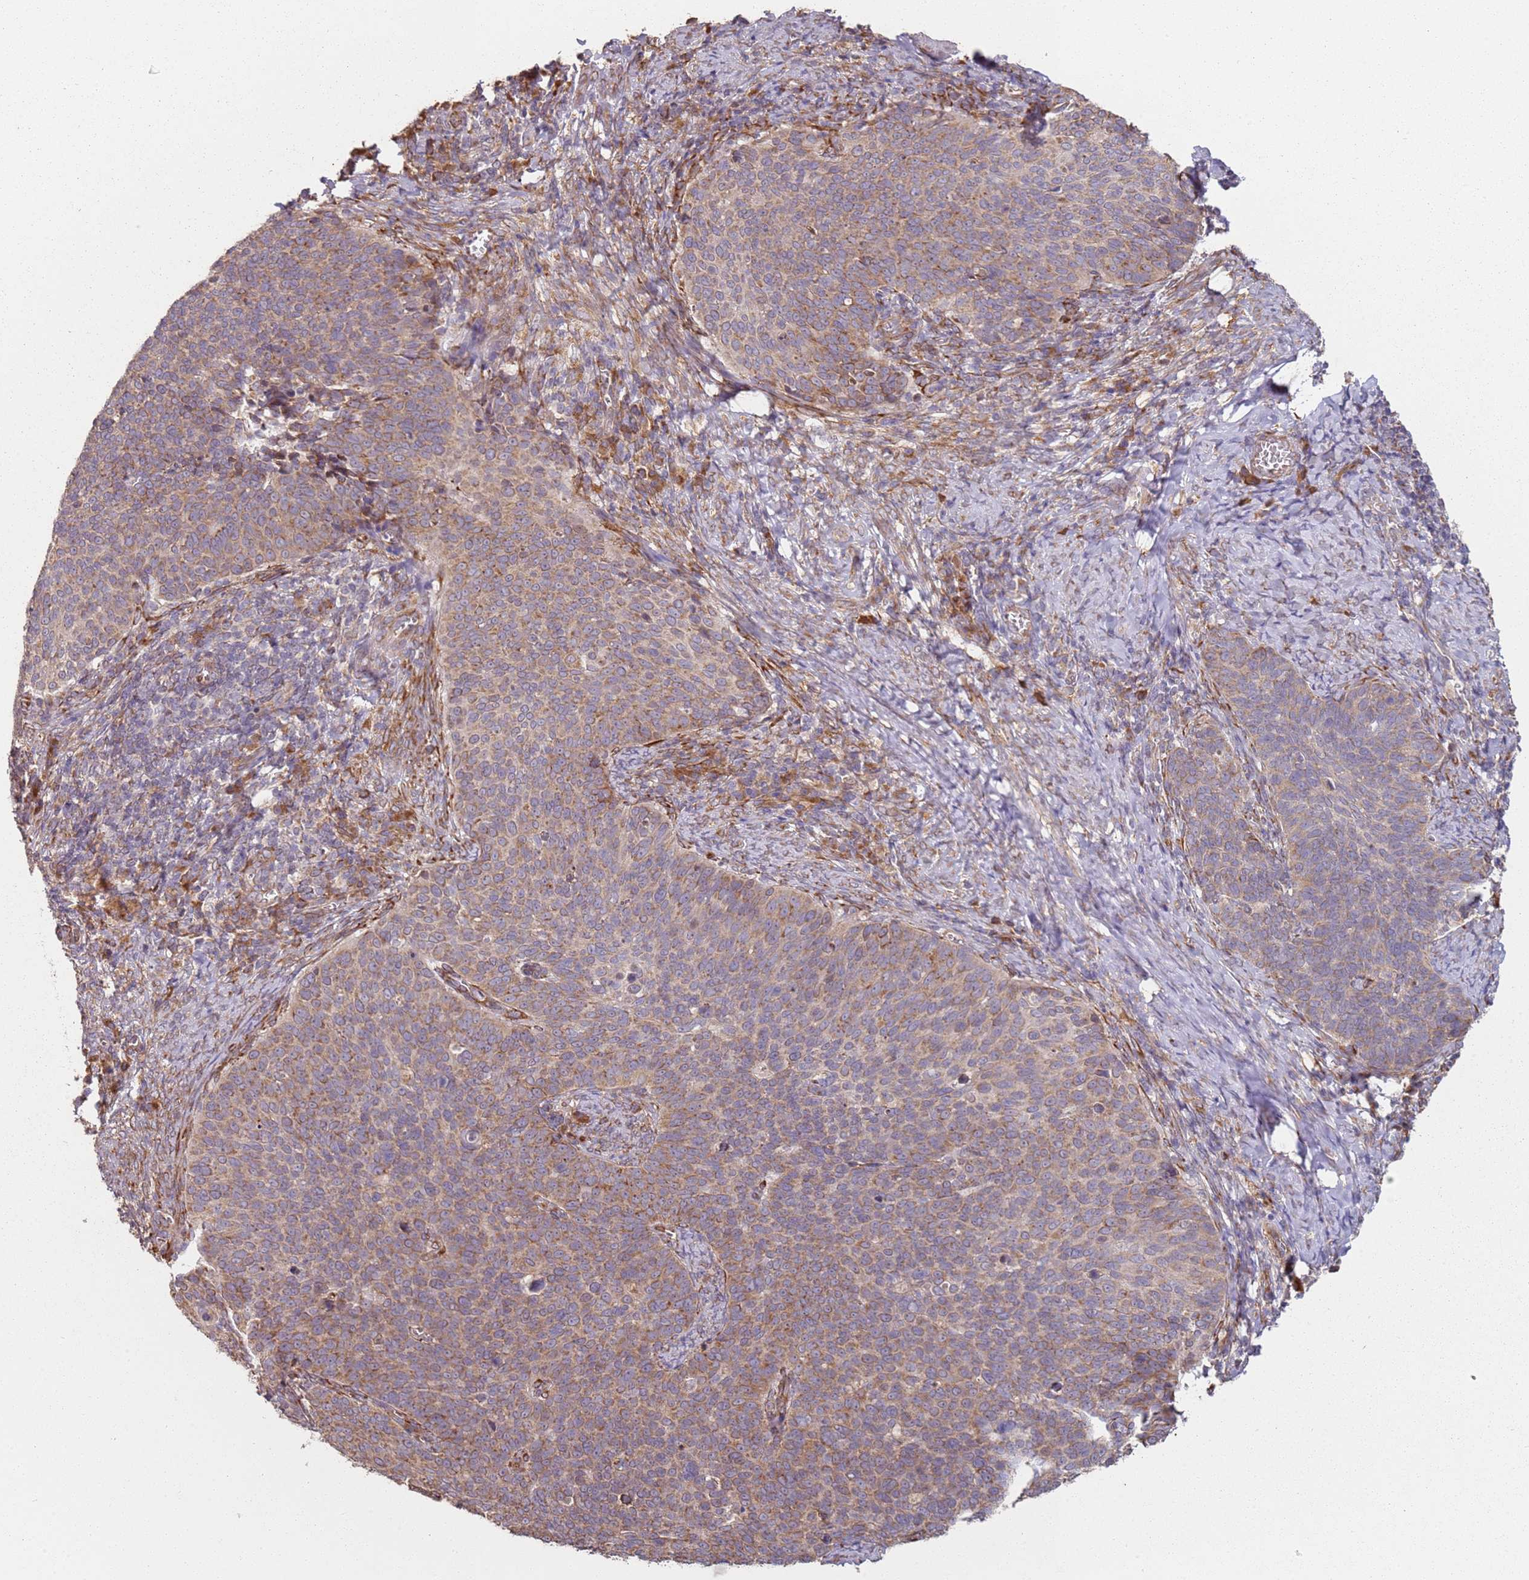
{"staining": {"intensity": "moderate", "quantity": ">75%", "location": "cytoplasmic/membranous"}, "tissue": "cervical cancer", "cell_type": "Tumor cells", "image_type": "cancer", "snomed": [{"axis": "morphology", "description": "Normal tissue, NOS"}, {"axis": "morphology", "description": "Squamous cell carcinoma, NOS"}, {"axis": "topography", "description": "Cervix"}], "caption": "IHC of human cervical cancer demonstrates medium levels of moderate cytoplasmic/membranous expression in approximately >75% of tumor cells.", "gene": "ARFRP1", "patient": {"sex": "female", "age": 39}}